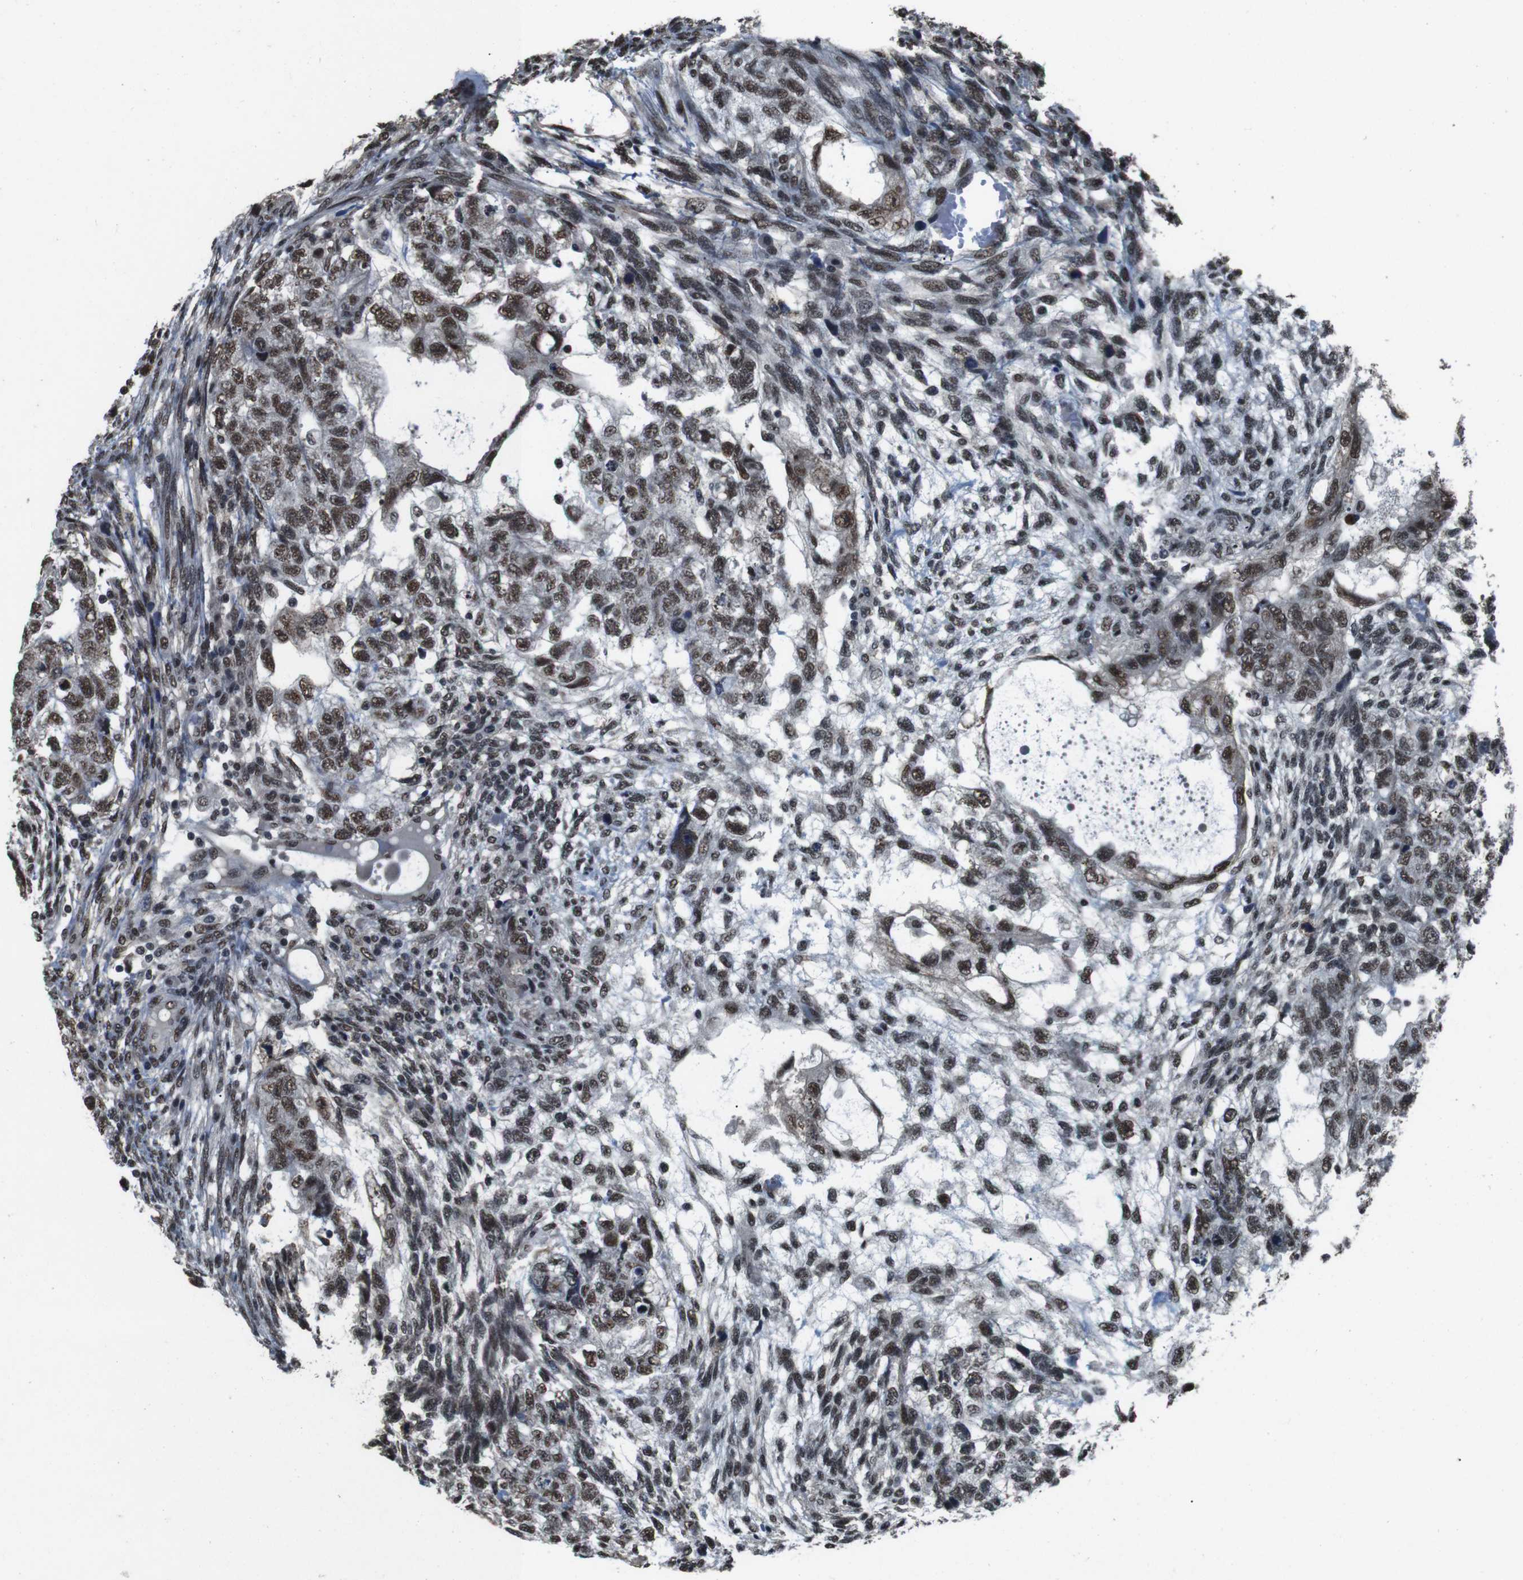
{"staining": {"intensity": "moderate", "quantity": ">75%", "location": "nuclear"}, "tissue": "testis cancer", "cell_type": "Tumor cells", "image_type": "cancer", "snomed": [{"axis": "morphology", "description": "Normal tissue, NOS"}, {"axis": "morphology", "description": "Carcinoma, Embryonal, NOS"}, {"axis": "topography", "description": "Testis"}], "caption": "Protein staining of embryonal carcinoma (testis) tissue reveals moderate nuclear positivity in approximately >75% of tumor cells.", "gene": "NR4A2", "patient": {"sex": "male", "age": 36}}